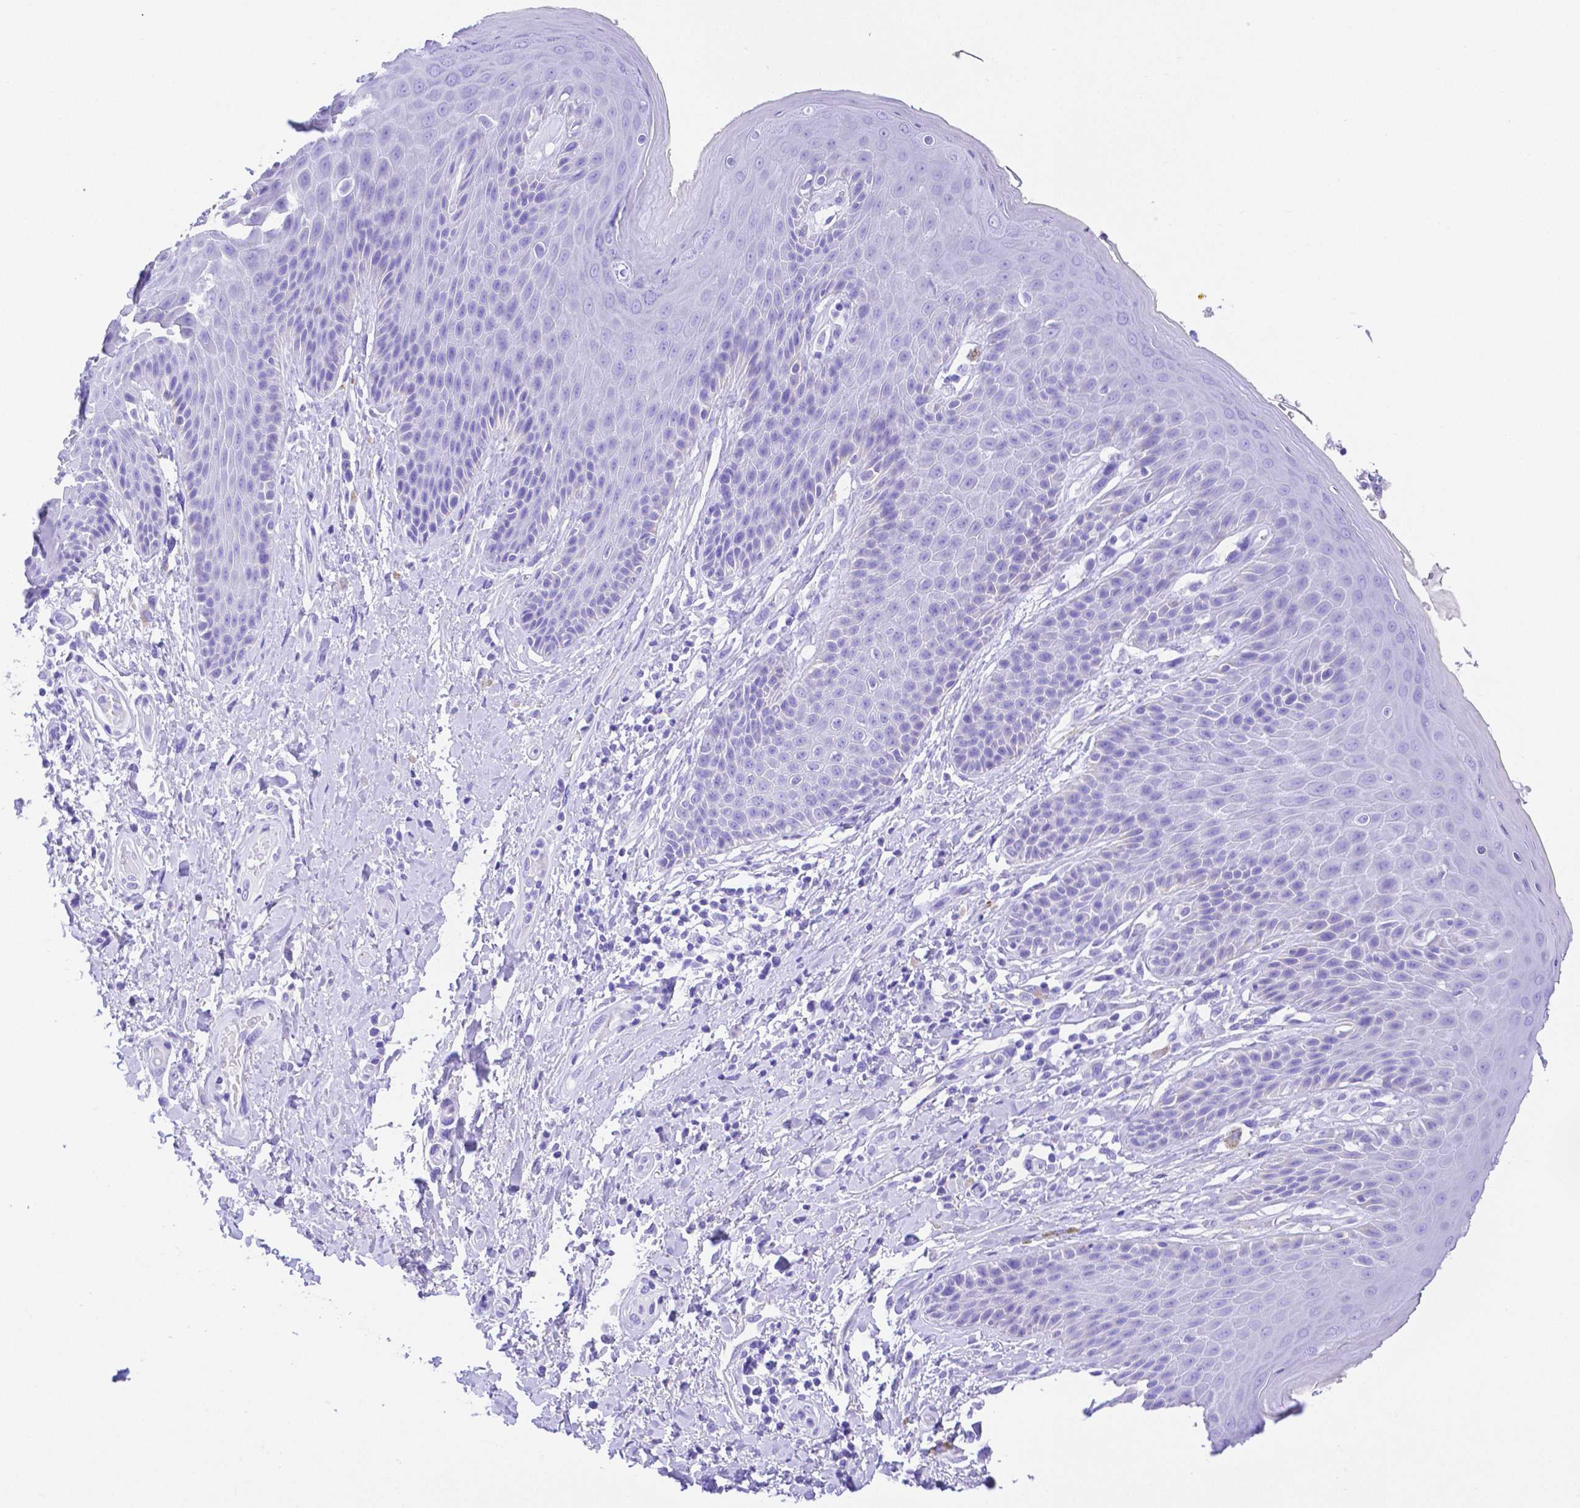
{"staining": {"intensity": "negative", "quantity": "none", "location": "none"}, "tissue": "skin", "cell_type": "Epidermal cells", "image_type": "normal", "snomed": [{"axis": "morphology", "description": "Normal tissue, NOS"}, {"axis": "topography", "description": "Anal"}, {"axis": "topography", "description": "Peripheral nerve tissue"}], "caption": "There is no significant expression in epidermal cells of skin. (DAB immunohistochemistry (IHC) with hematoxylin counter stain).", "gene": "SMR3A", "patient": {"sex": "male", "age": 51}}